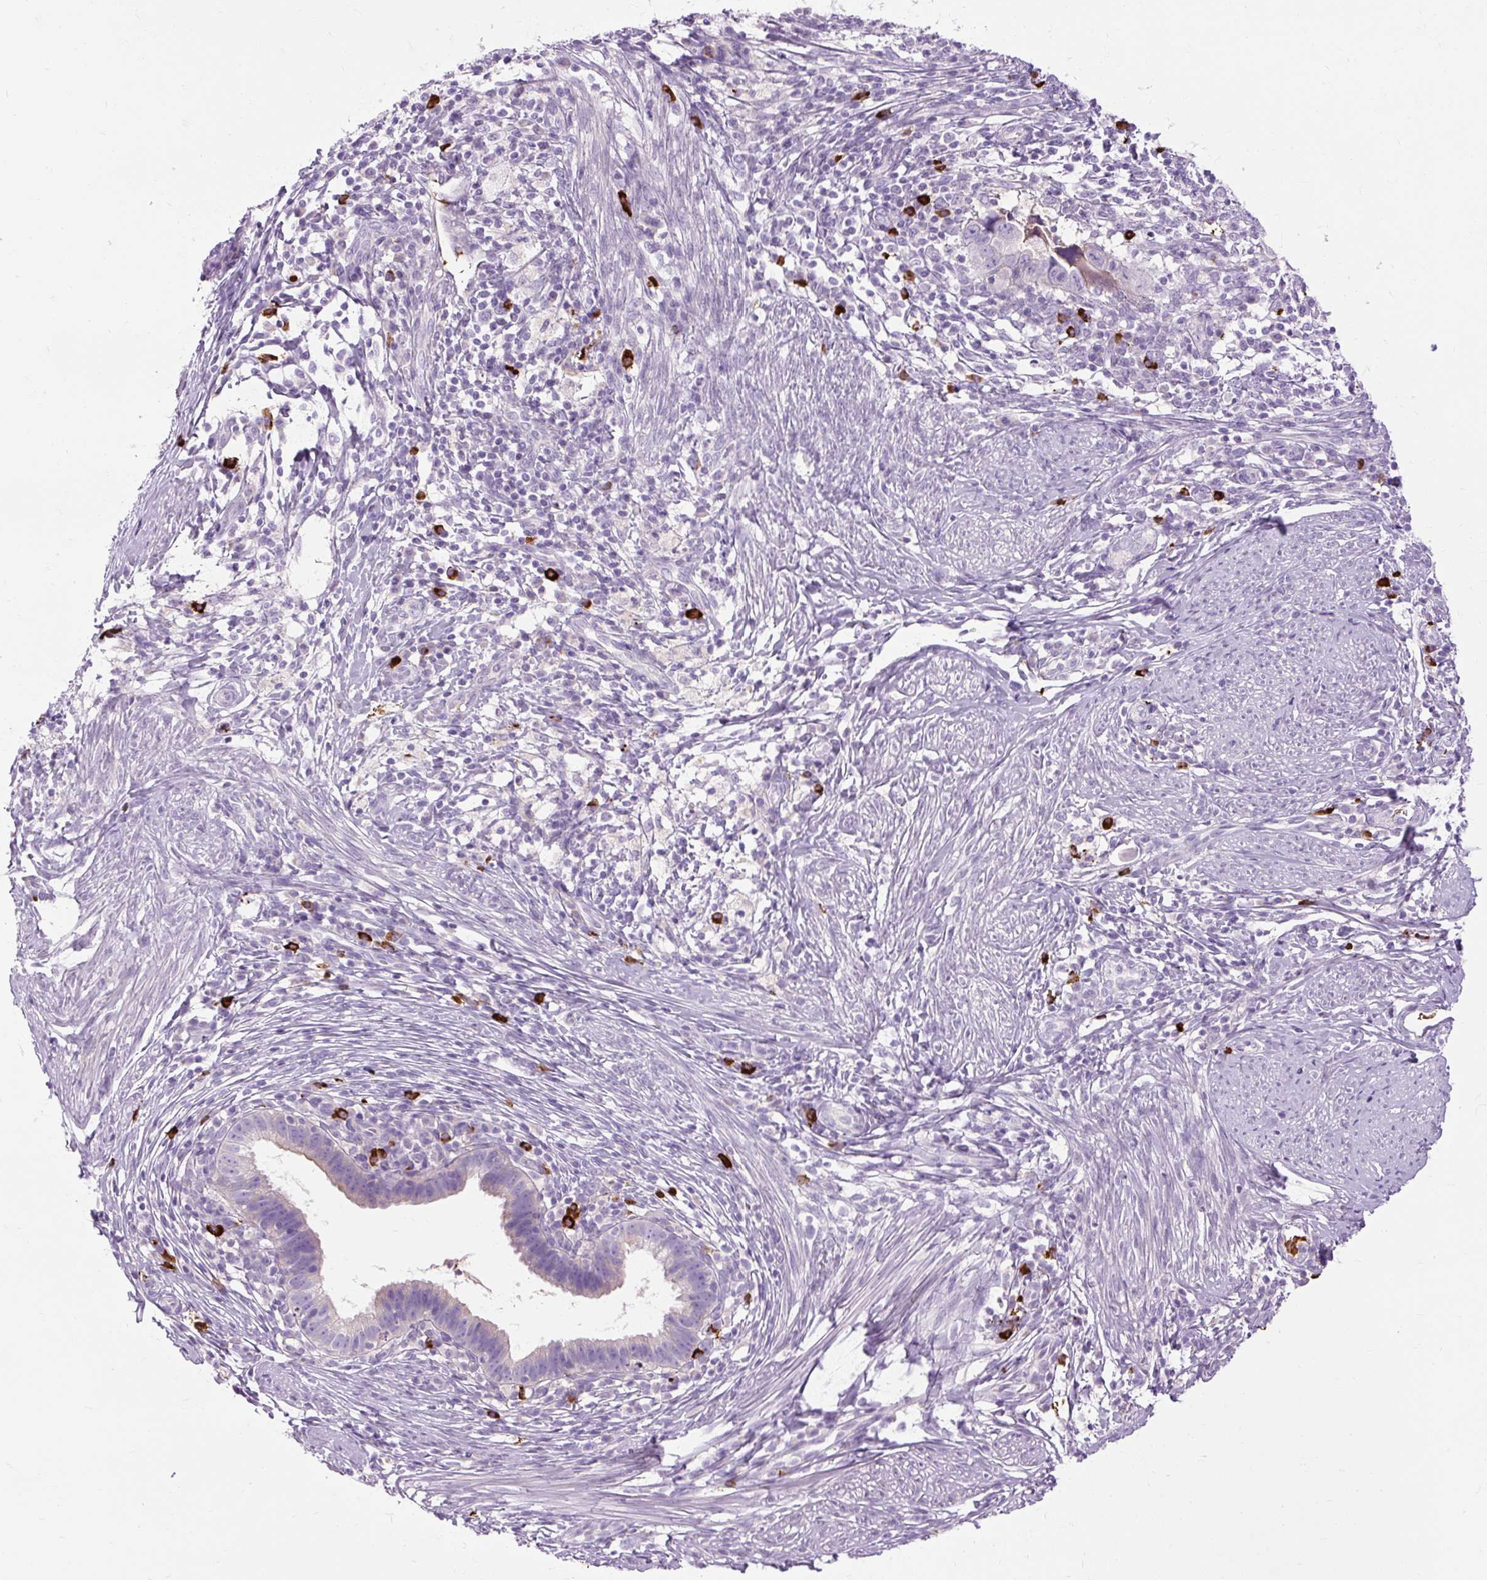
{"staining": {"intensity": "negative", "quantity": "none", "location": "none"}, "tissue": "cervical cancer", "cell_type": "Tumor cells", "image_type": "cancer", "snomed": [{"axis": "morphology", "description": "Adenocarcinoma, NOS"}, {"axis": "topography", "description": "Cervix"}], "caption": "Photomicrograph shows no protein staining in tumor cells of cervical adenocarcinoma tissue.", "gene": "ARRDC2", "patient": {"sex": "female", "age": 36}}